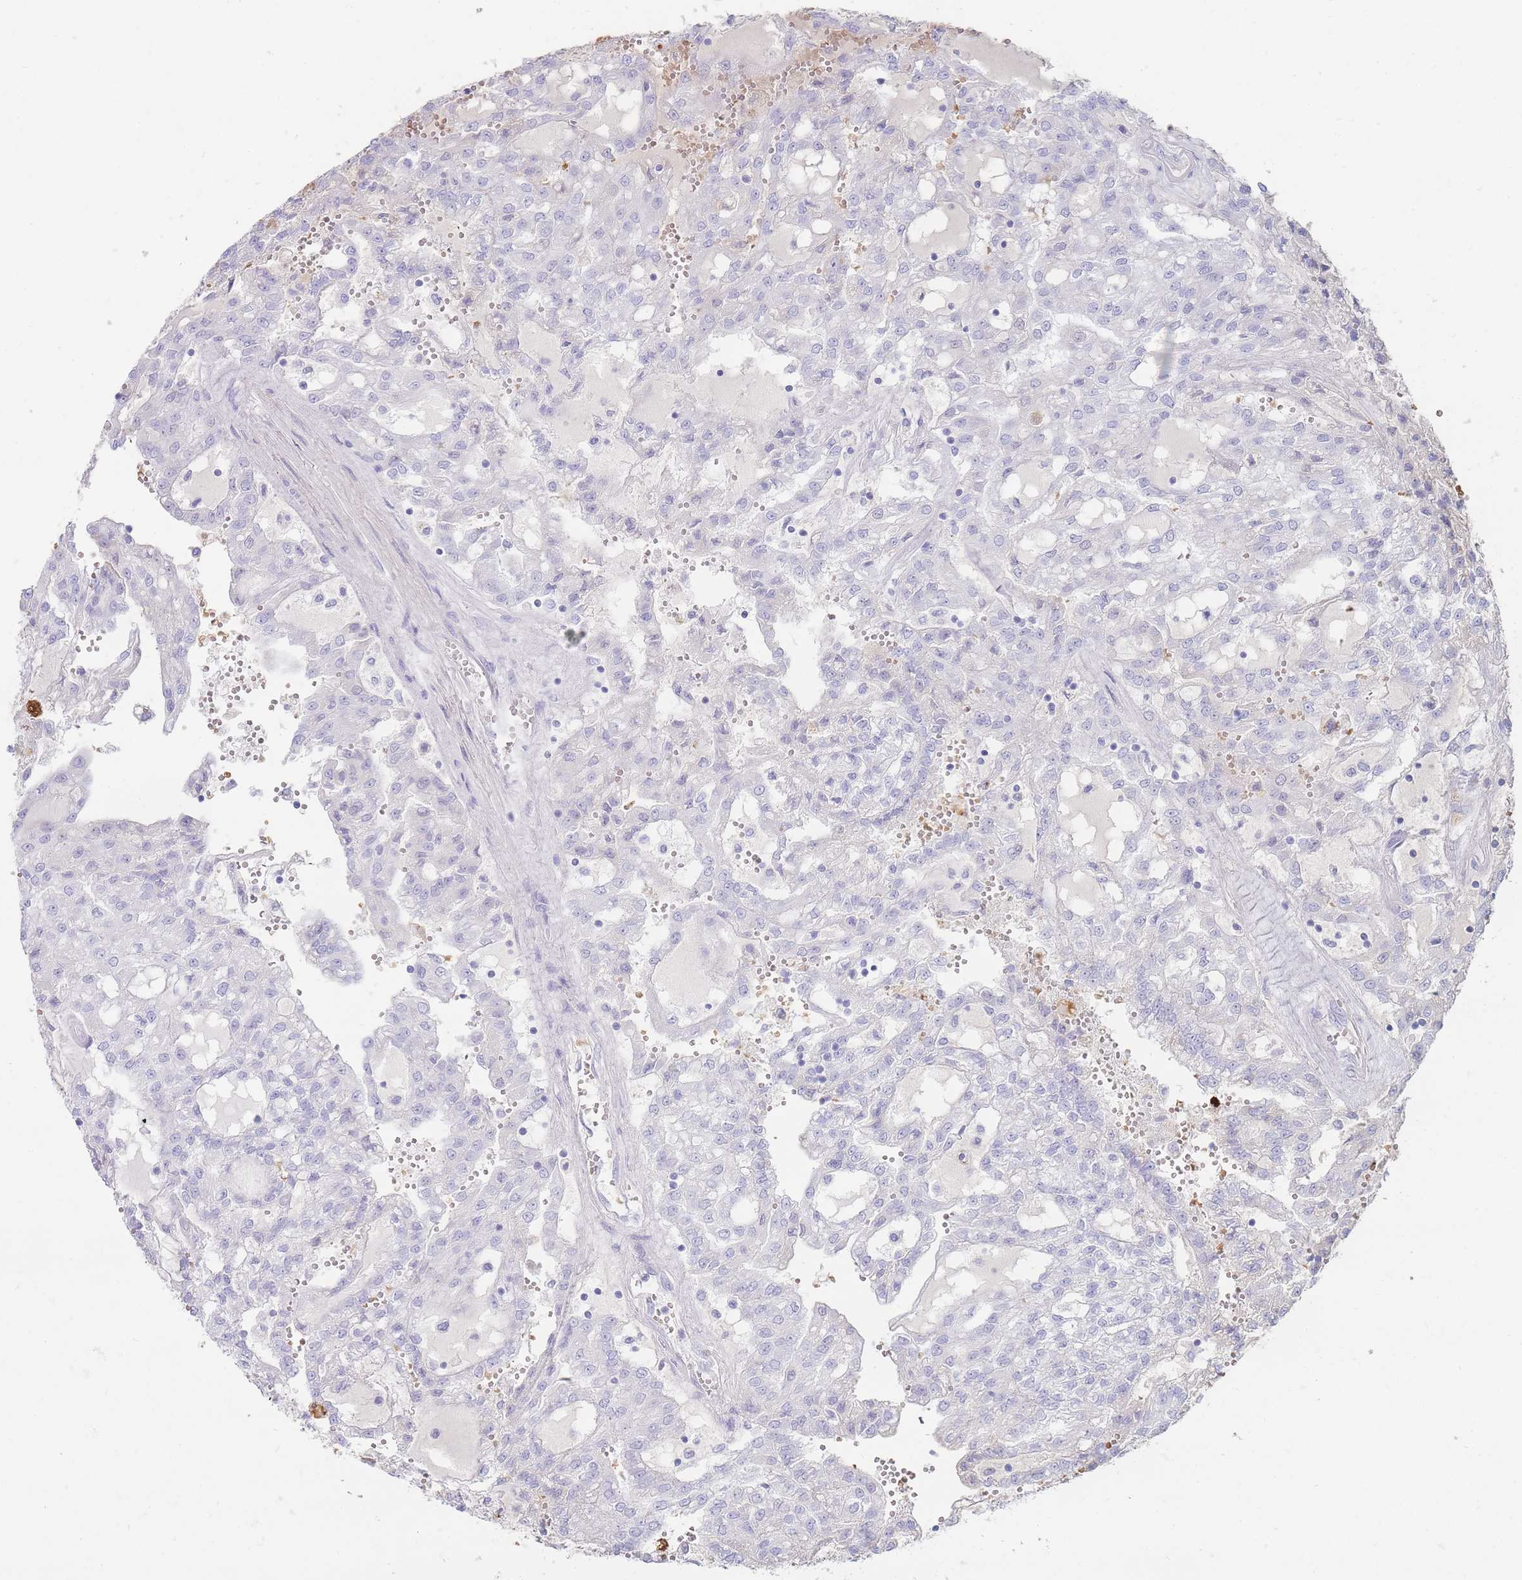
{"staining": {"intensity": "negative", "quantity": "none", "location": "none"}, "tissue": "renal cancer", "cell_type": "Tumor cells", "image_type": "cancer", "snomed": [{"axis": "morphology", "description": "Adenocarcinoma, NOS"}, {"axis": "topography", "description": "Kidney"}], "caption": "An image of renal cancer (adenocarcinoma) stained for a protein reveals no brown staining in tumor cells.", "gene": "HBG2", "patient": {"sex": "male", "age": 63}}